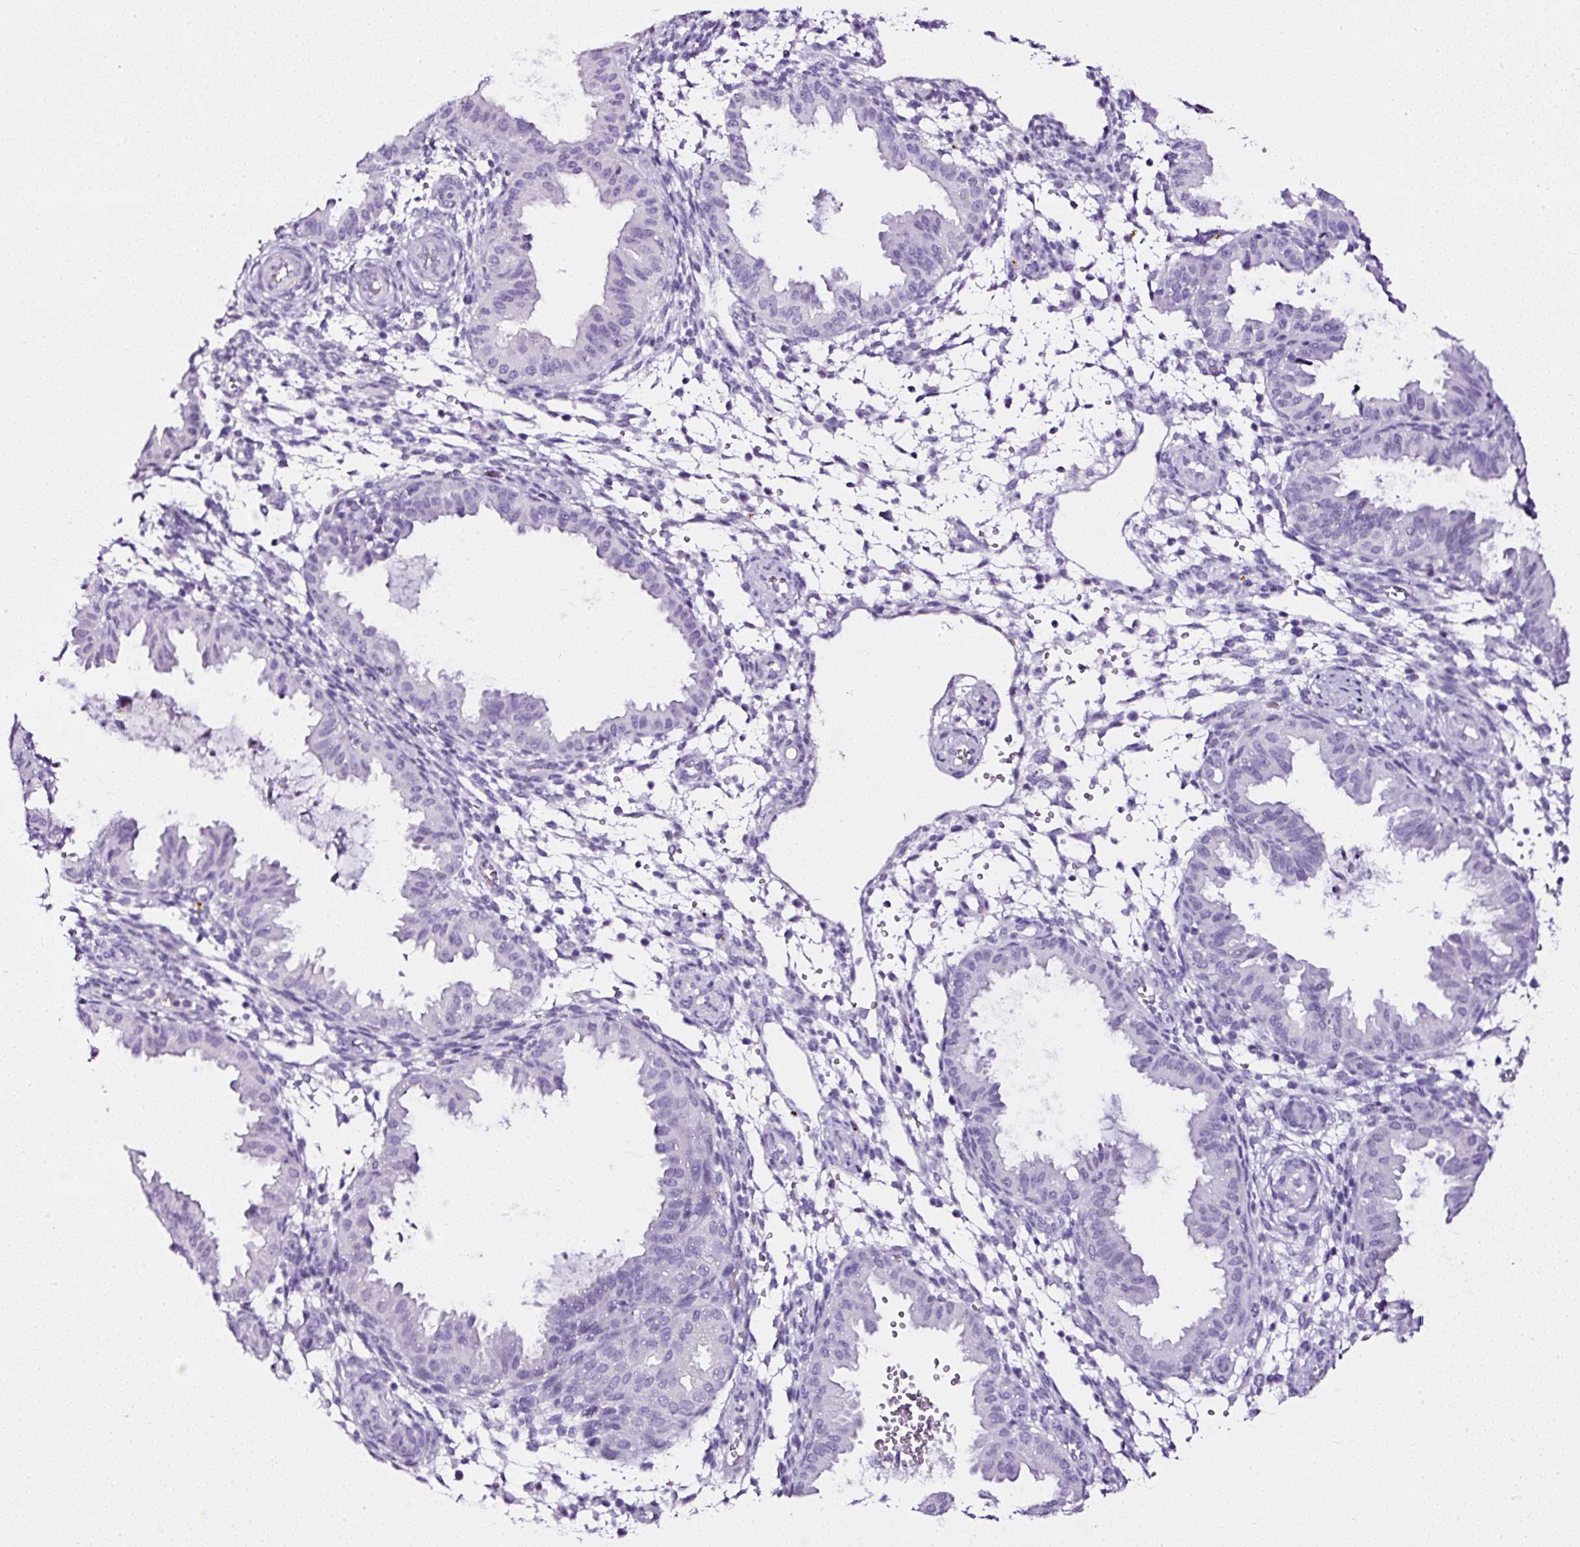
{"staining": {"intensity": "negative", "quantity": "none", "location": "none"}, "tissue": "endometrium", "cell_type": "Cells in endometrial stroma", "image_type": "normal", "snomed": [{"axis": "morphology", "description": "Normal tissue, NOS"}, {"axis": "topography", "description": "Endometrium"}], "caption": "IHC of unremarkable human endometrium exhibits no staining in cells in endometrial stroma.", "gene": "ATP2A1", "patient": {"sex": "female", "age": 33}}